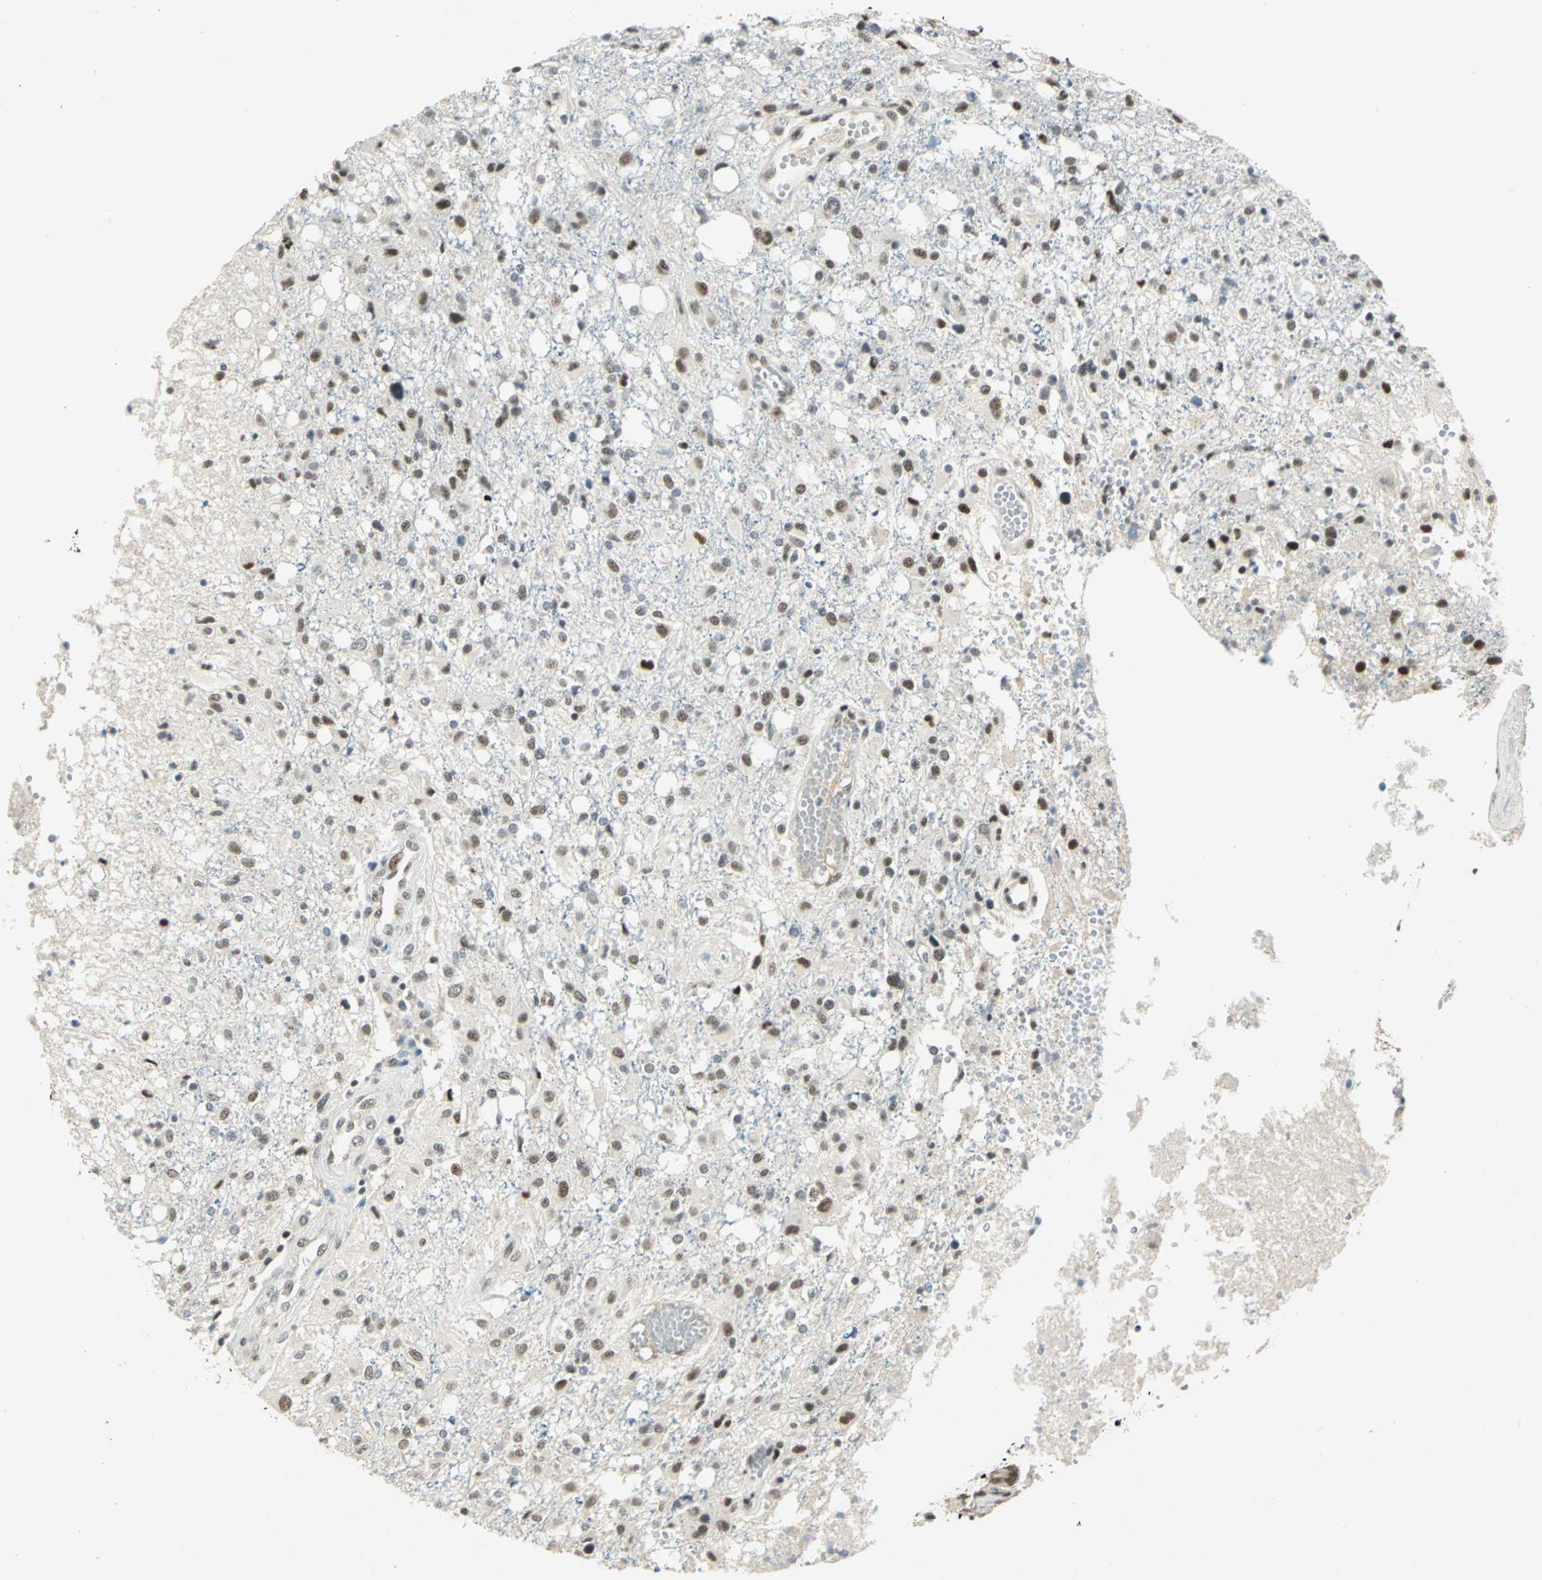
{"staining": {"intensity": "moderate", "quantity": "25%-75%", "location": "nuclear"}, "tissue": "glioma", "cell_type": "Tumor cells", "image_type": "cancer", "snomed": [{"axis": "morphology", "description": "Glioma, malignant, High grade"}, {"axis": "topography", "description": "Cerebral cortex"}], "caption": "DAB (3,3'-diaminobenzidine) immunohistochemical staining of high-grade glioma (malignant) demonstrates moderate nuclear protein staining in about 25%-75% of tumor cells. (DAB (3,3'-diaminobenzidine) = brown stain, brightfield microscopy at high magnification).", "gene": "CCNT1", "patient": {"sex": "male", "age": 76}}